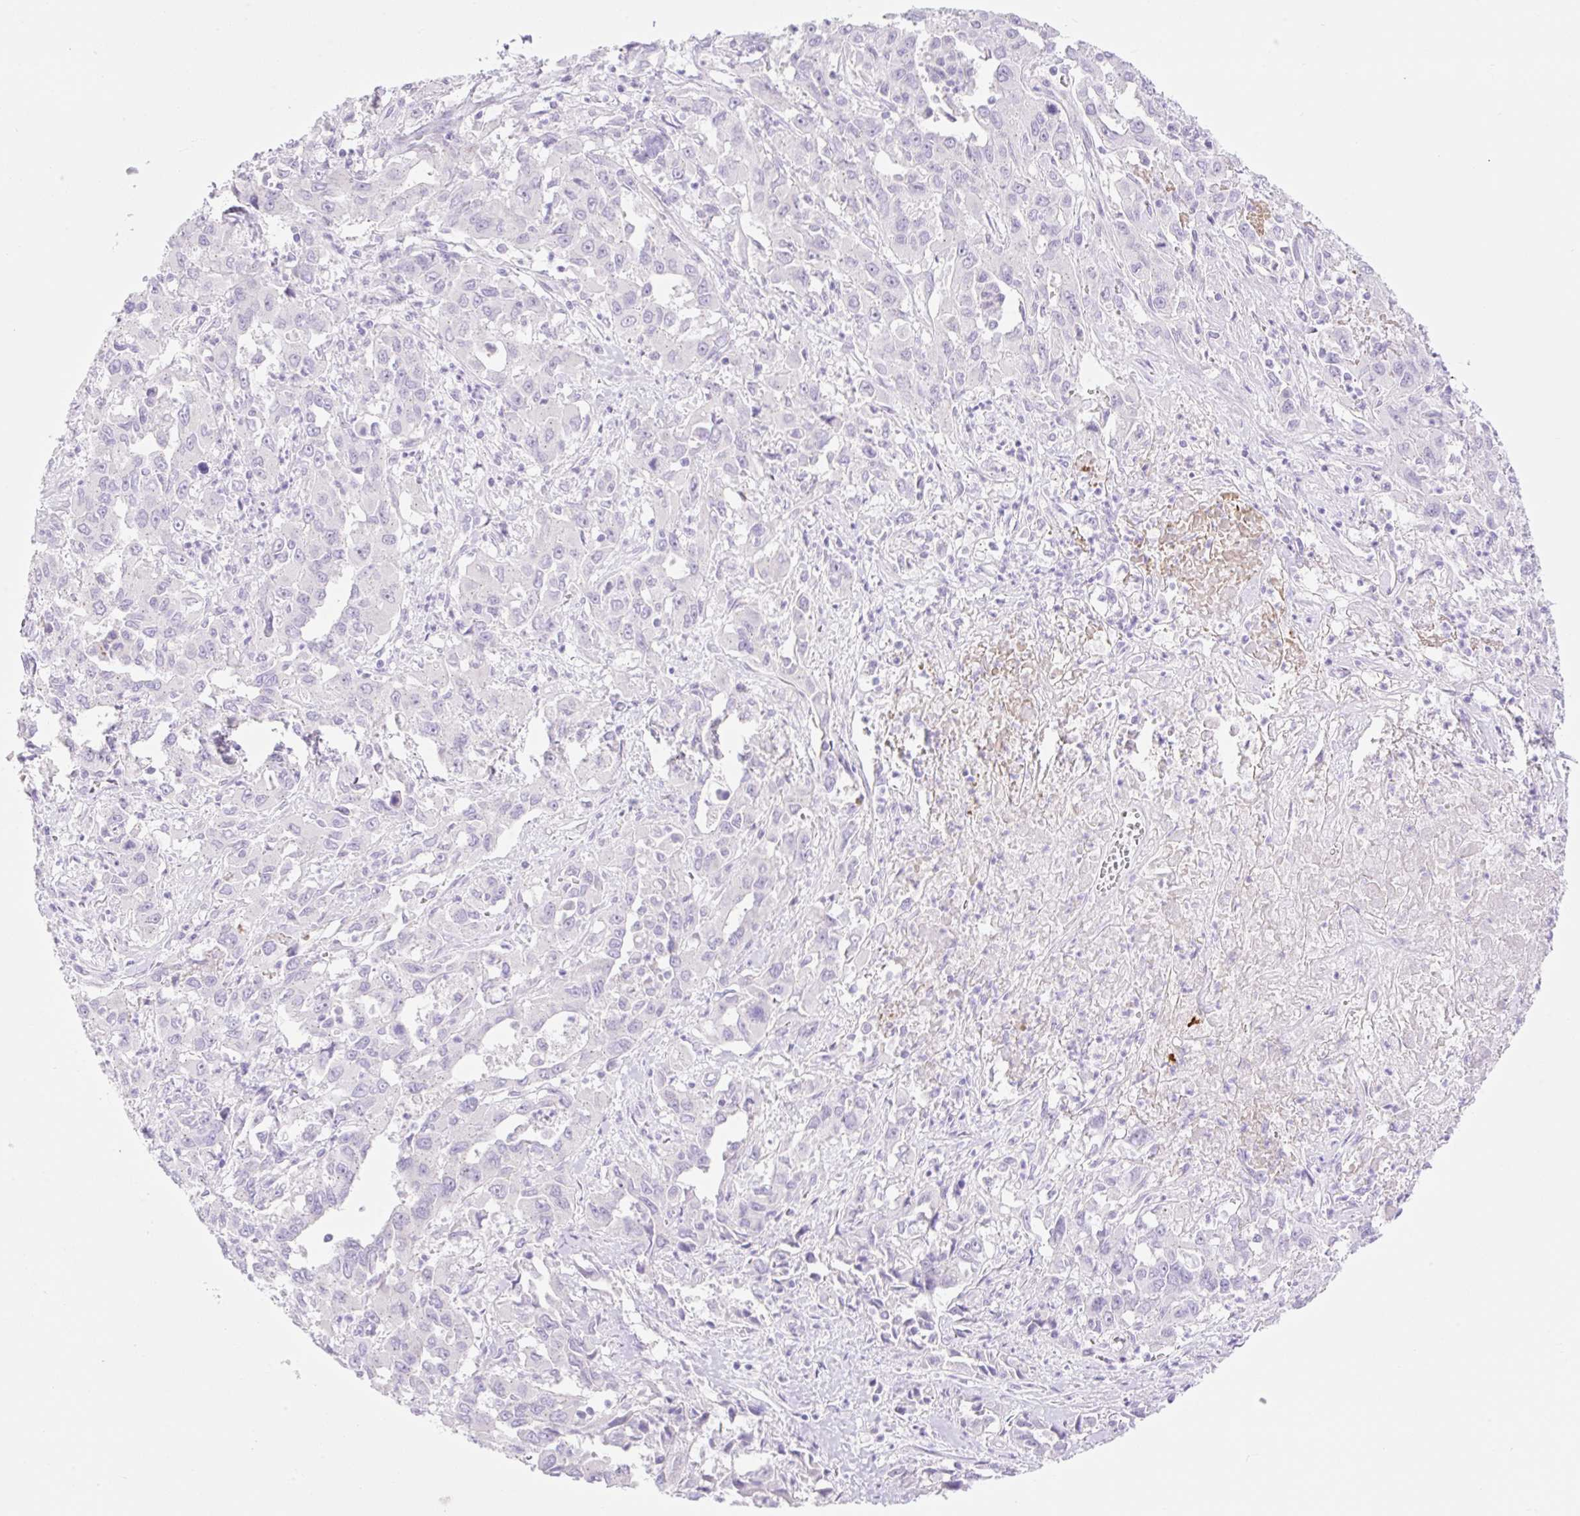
{"staining": {"intensity": "negative", "quantity": "none", "location": "none"}, "tissue": "liver cancer", "cell_type": "Tumor cells", "image_type": "cancer", "snomed": [{"axis": "morphology", "description": "Carcinoma, Hepatocellular, NOS"}, {"axis": "topography", "description": "Liver"}], "caption": "DAB (3,3'-diaminobenzidine) immunohistochemical staining of human hepatocellular carcinoma (liver) reveals no significant positivity in tumor cells.", "gene": "CDX1", "patient": {"sex": "male", "age": 63}}